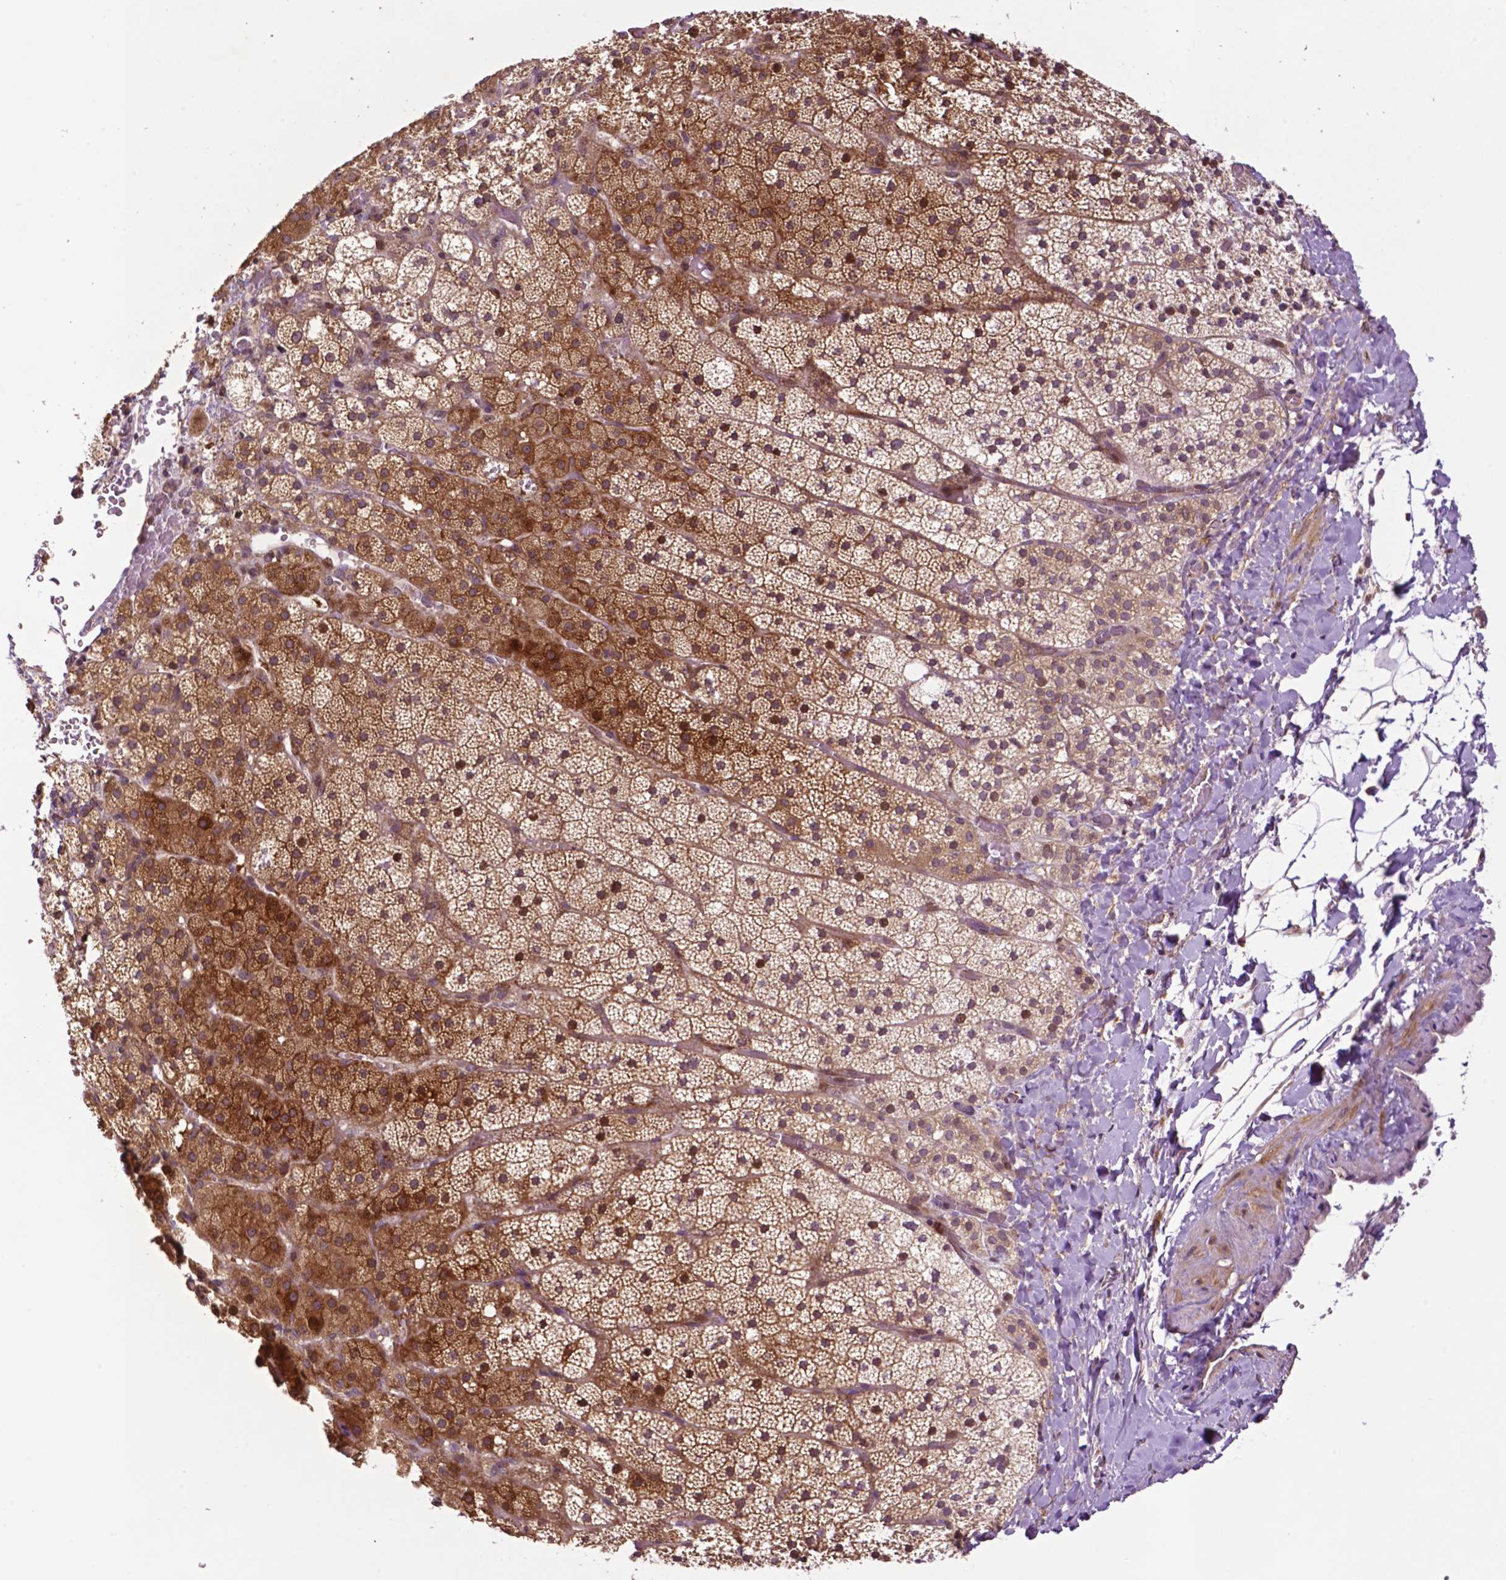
{"staining": {"intensity": "moderate", "quantity": "25%-75%", "location": "cytoplasmic/membranous"}, "tissue": "adrenal gland", "cell_type": "Glandular cells", "image_type": "normal", "snomed": [{"axis": "morphology", "description": "Normal tissue, NOS"}, {"axis": "topography", "description": "Adrenal gland"}], "caption": "High-power microscopy captured an immunohistochemistry micrograph of unremarkable adrenal gland, revealing moderate cytoplasmic/membranous expression in approximately 25%-75% of glandular cells. Nuclei are stained in blue.", "gene": "TMX2", "patient": {"sex": "male", "age": 53}}